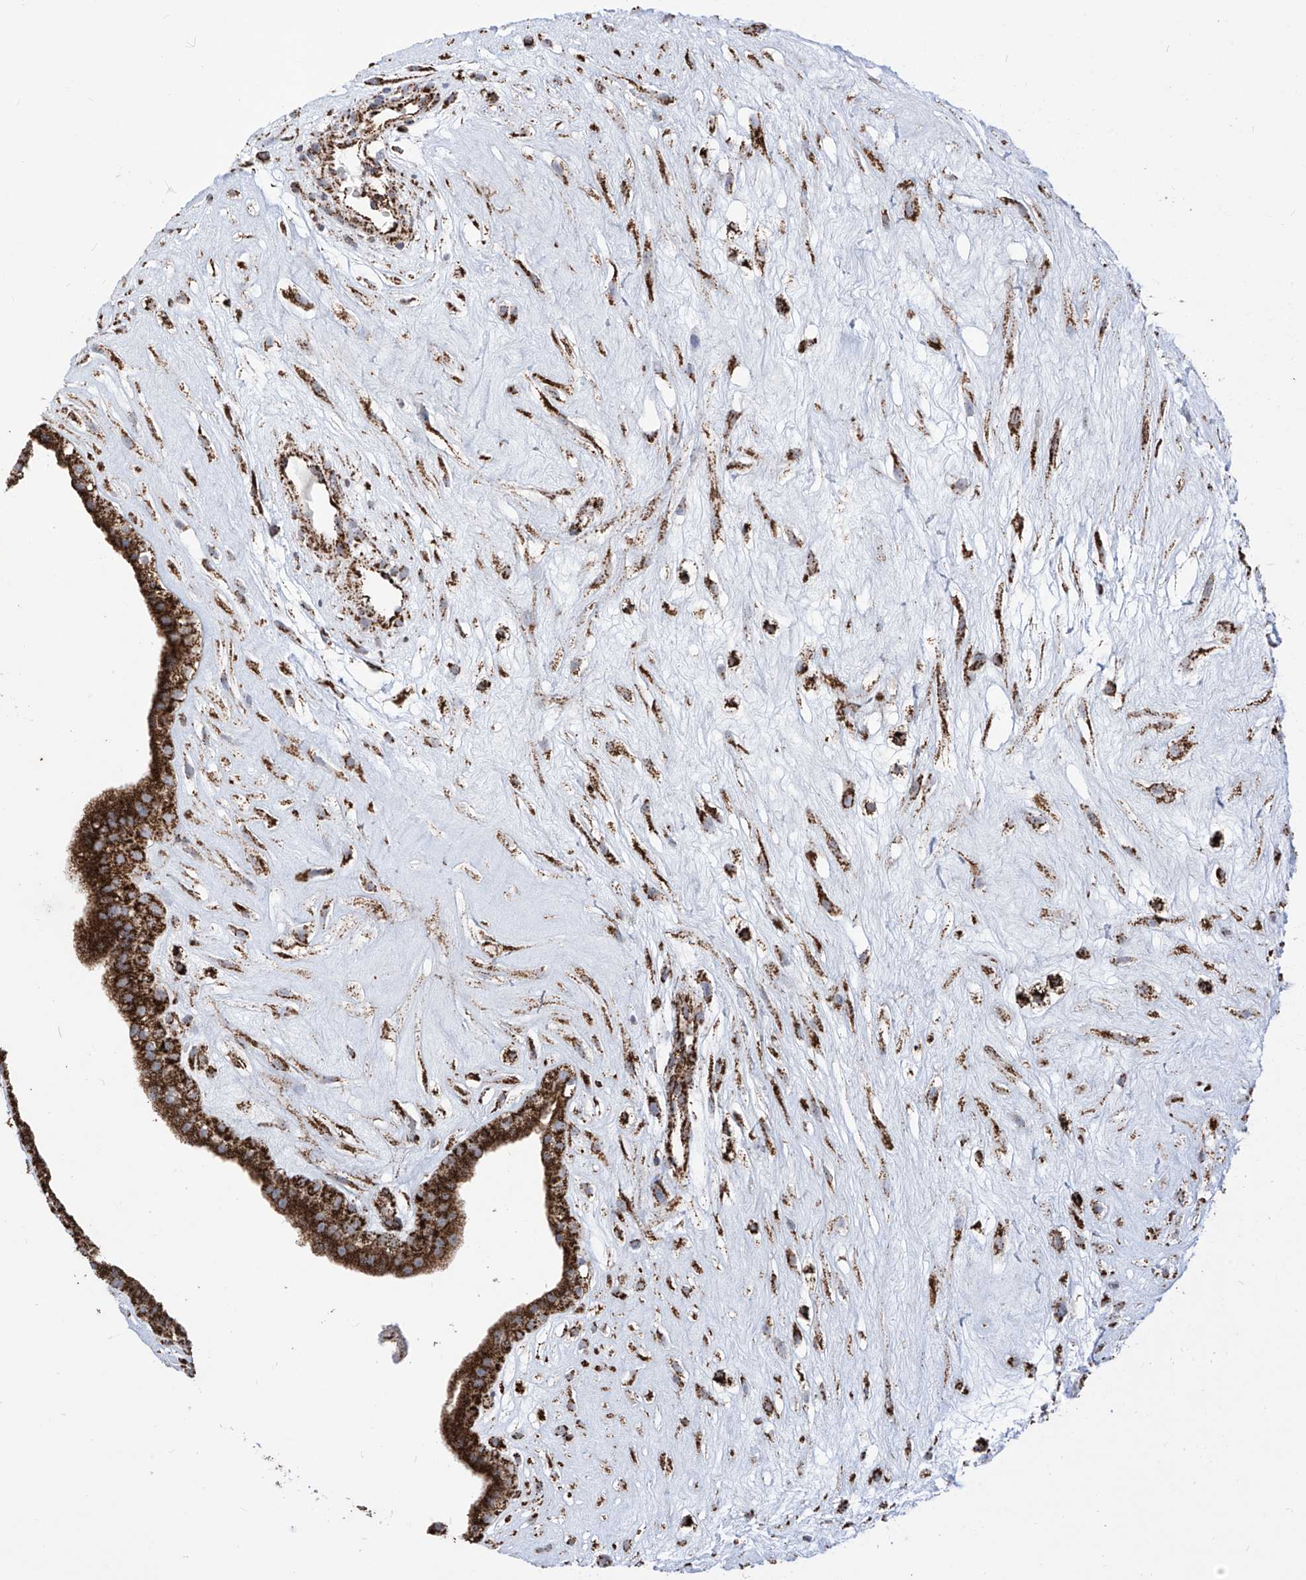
{"staining": {"intensity": "strong", "quantity": ">75%", "location": "cytoplasmic/membranous"}, "tissue": "placenta", "cell_type": "Decidual cells", "image_type": "normal", "snomed": [{"axis": "morphology", "description": "Normal tissue, NOS"}, {"axis": "topography", "description": "Placenta"}], "caption": "A brown stain labels strong cytoplasmic/membranous expression of a protein in decidual cells of normal placenta. (Brightfield microscopy of DAB IHC at high magnification).", "gene": "COX5B", "patient": {"sex": "female", "age": 18}}